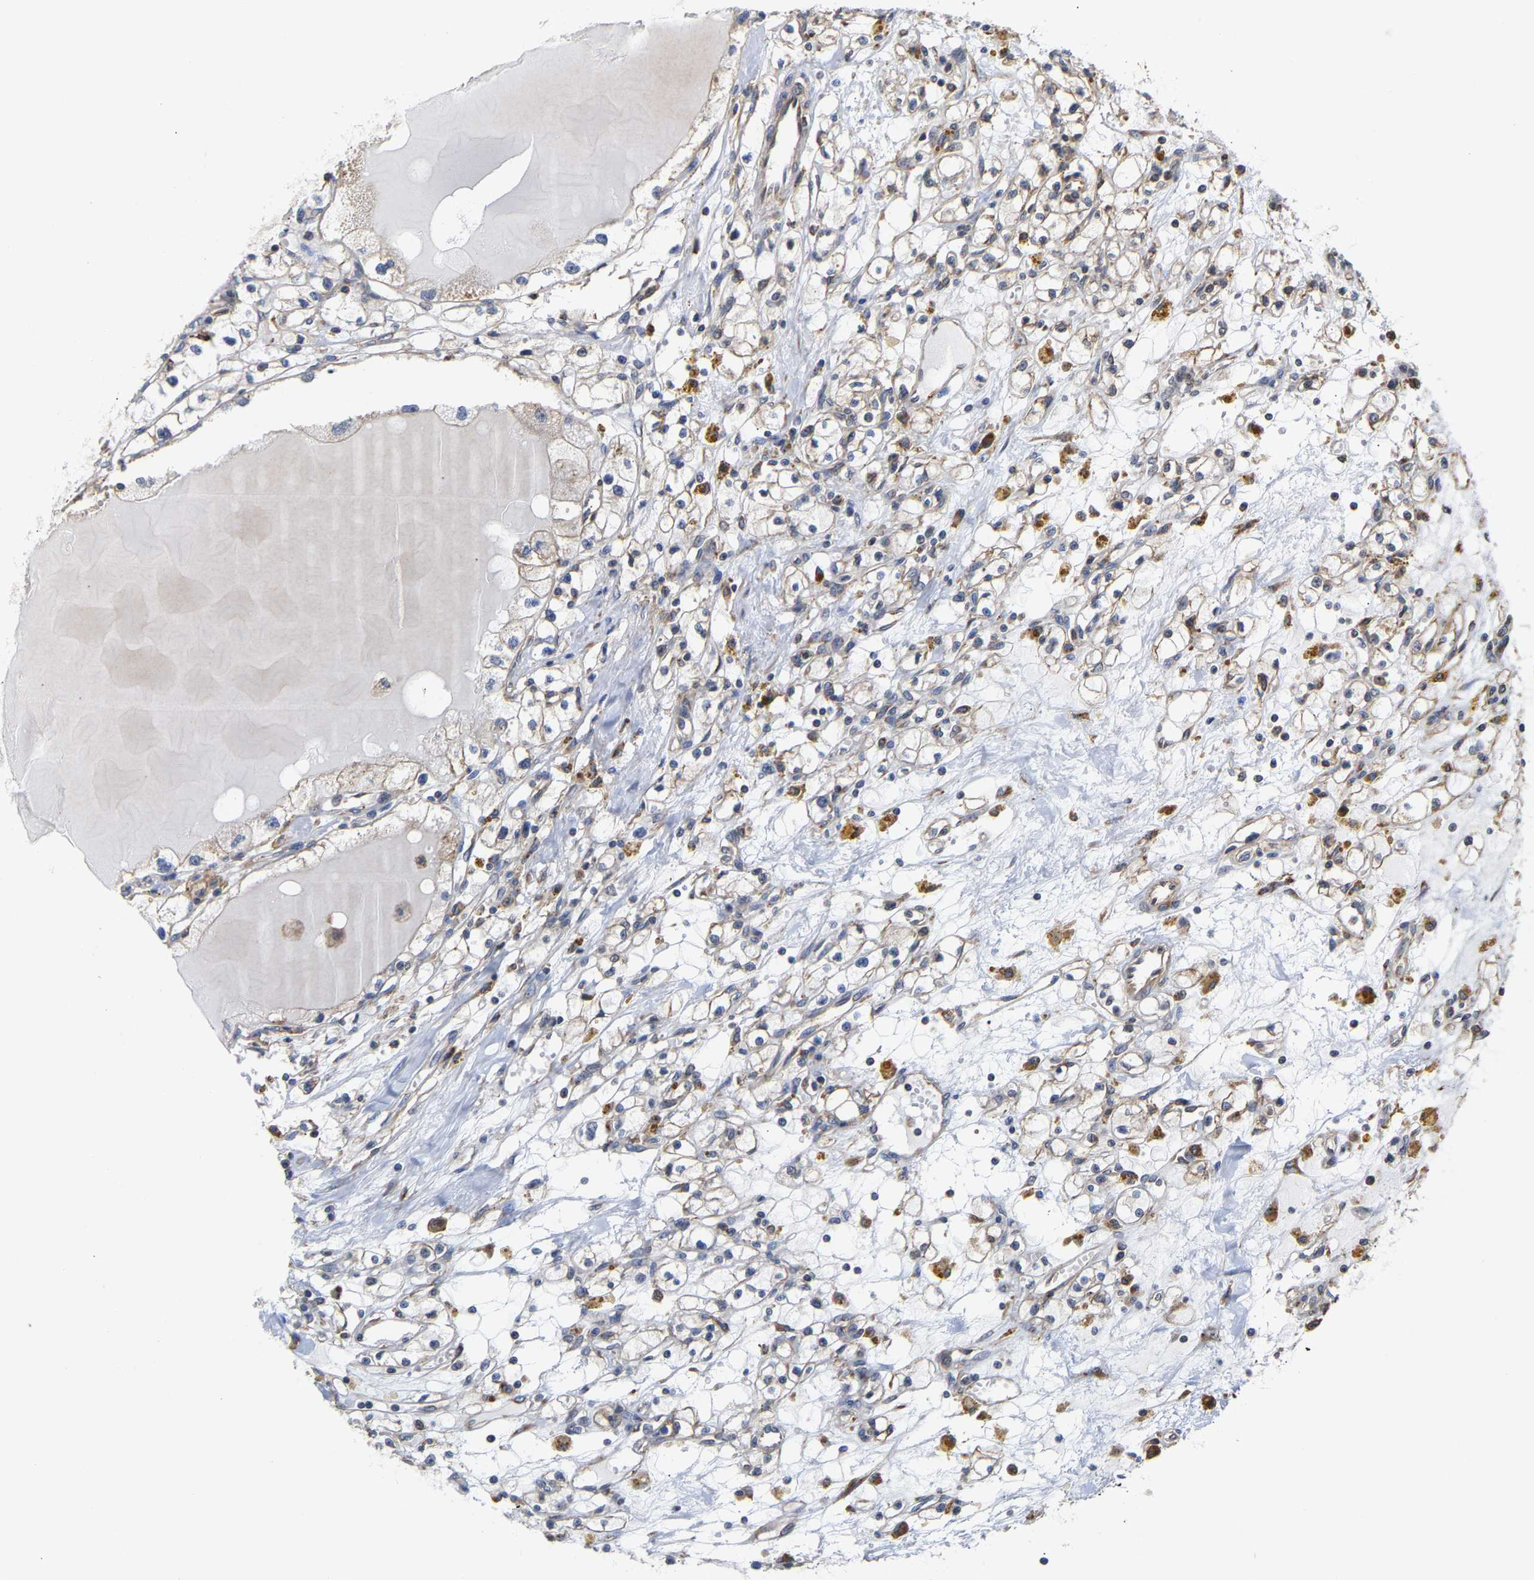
{"staining": {"intensity": "negative", "quantity": "none", "location": "none"}, "tissue": "renal cancer", "cell_type": "Tumor cells", "image_type": "cancer", "snomed": [{"axis": "morphology", "description": "Adenocarcinoma, NOS"}, {"axis": "topography", "description": "Kidney"}], "caption": "Immunohistochemical staining of renal cancer (adenocarcinoma) shows no significant positivity in tumor cells.", "gene": "ARAP1", "patient": {"sex": "male", "age": 56}}